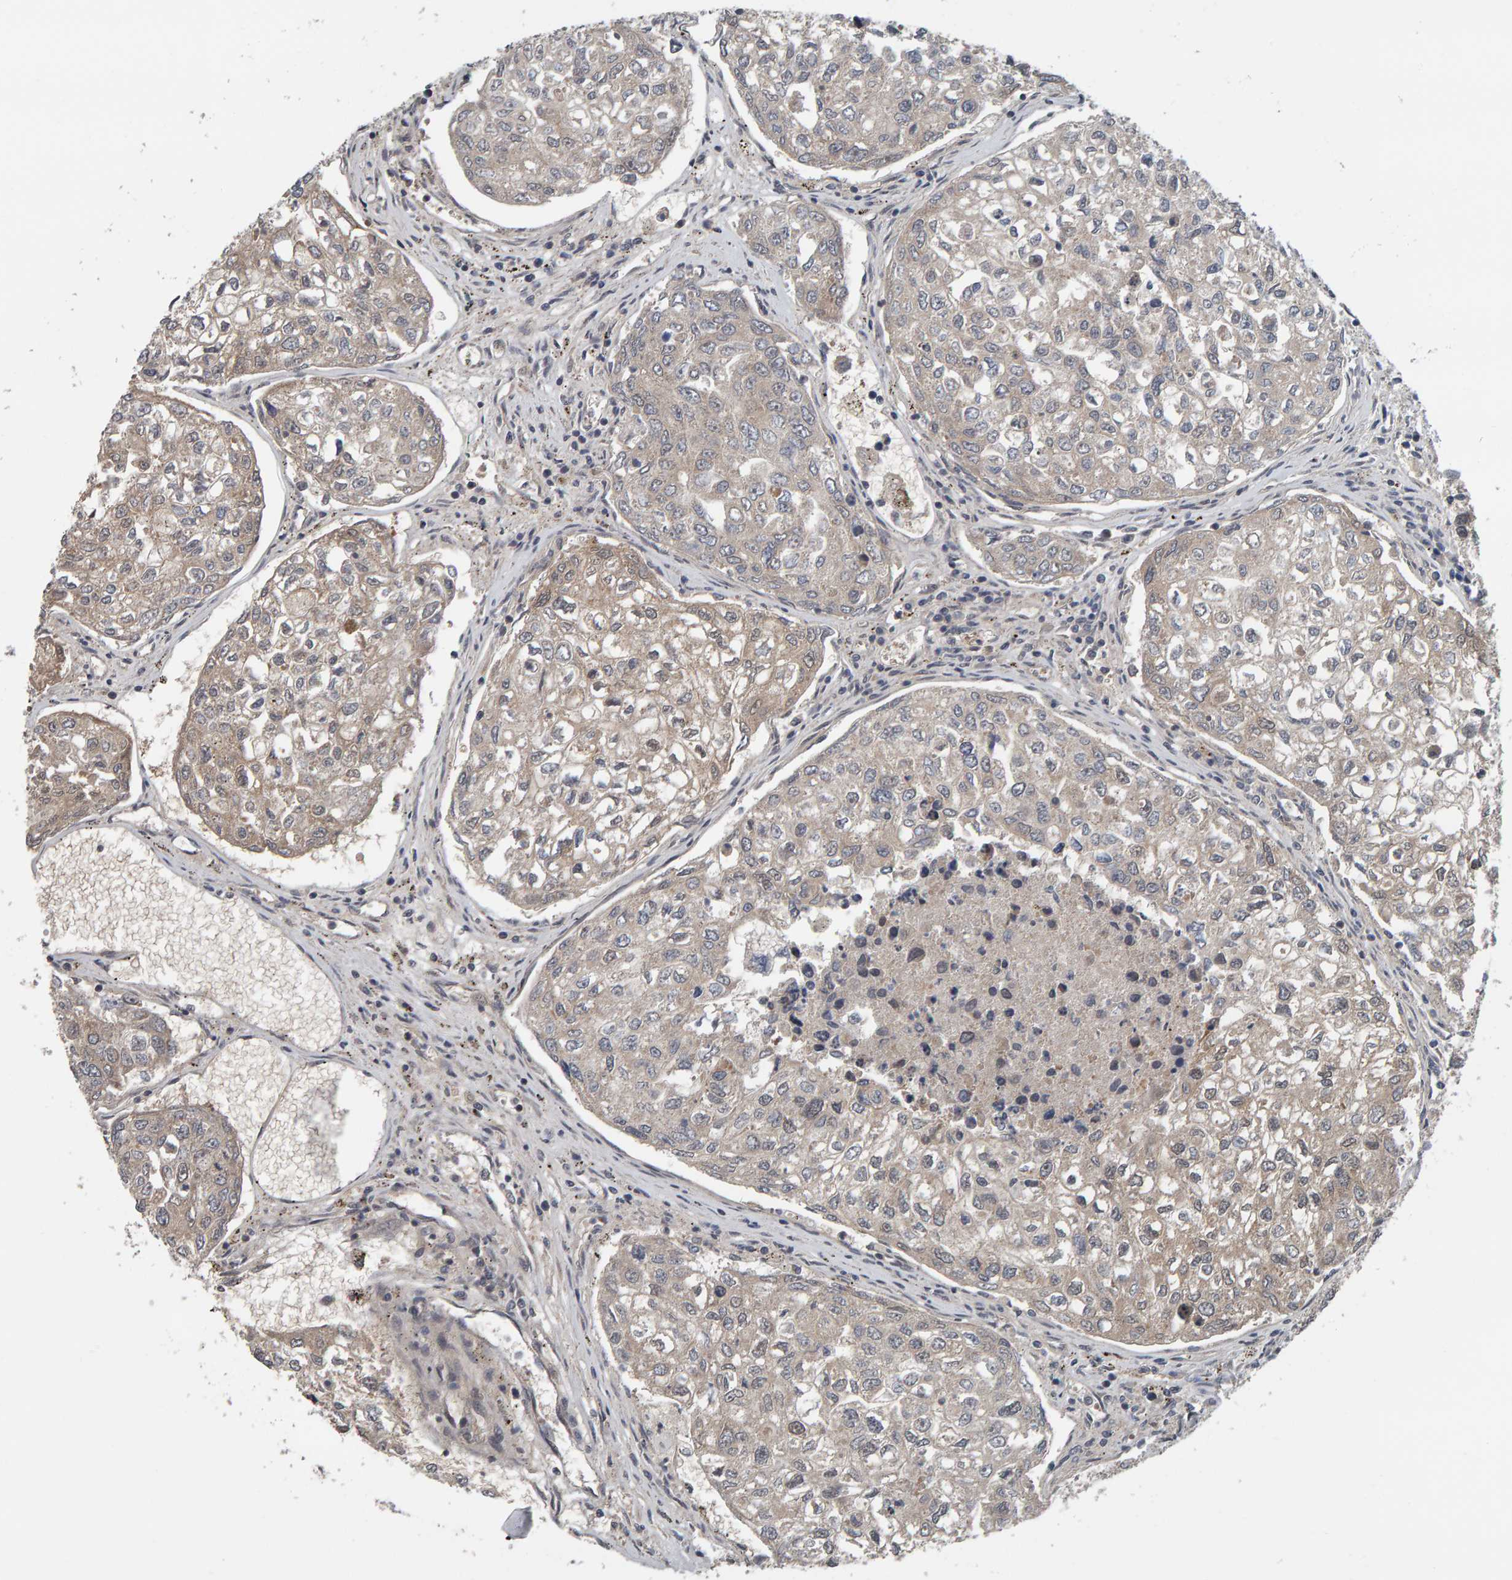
{"staining": {"intensity": "negative", "quantity": "none", "location": "none"}, "tissue": "urothelial cancer", "cell_type": "Tumor cells", "image_type": "cancer", "snomed": [{"axis": "morphology", "description": "Urothelial carcinoma, High grade"}, {"axis": "topography", "description": "Lymph node"}, {"axis": "topography", "description": "Urinary bladder"}], "caption": "DAB immunohistochemical staining of human high-grade urothelial carcinoma reveals no significant expression in tumor cells.", "gene": "COASY", "patient": {"sex": "male", "age": 51}}